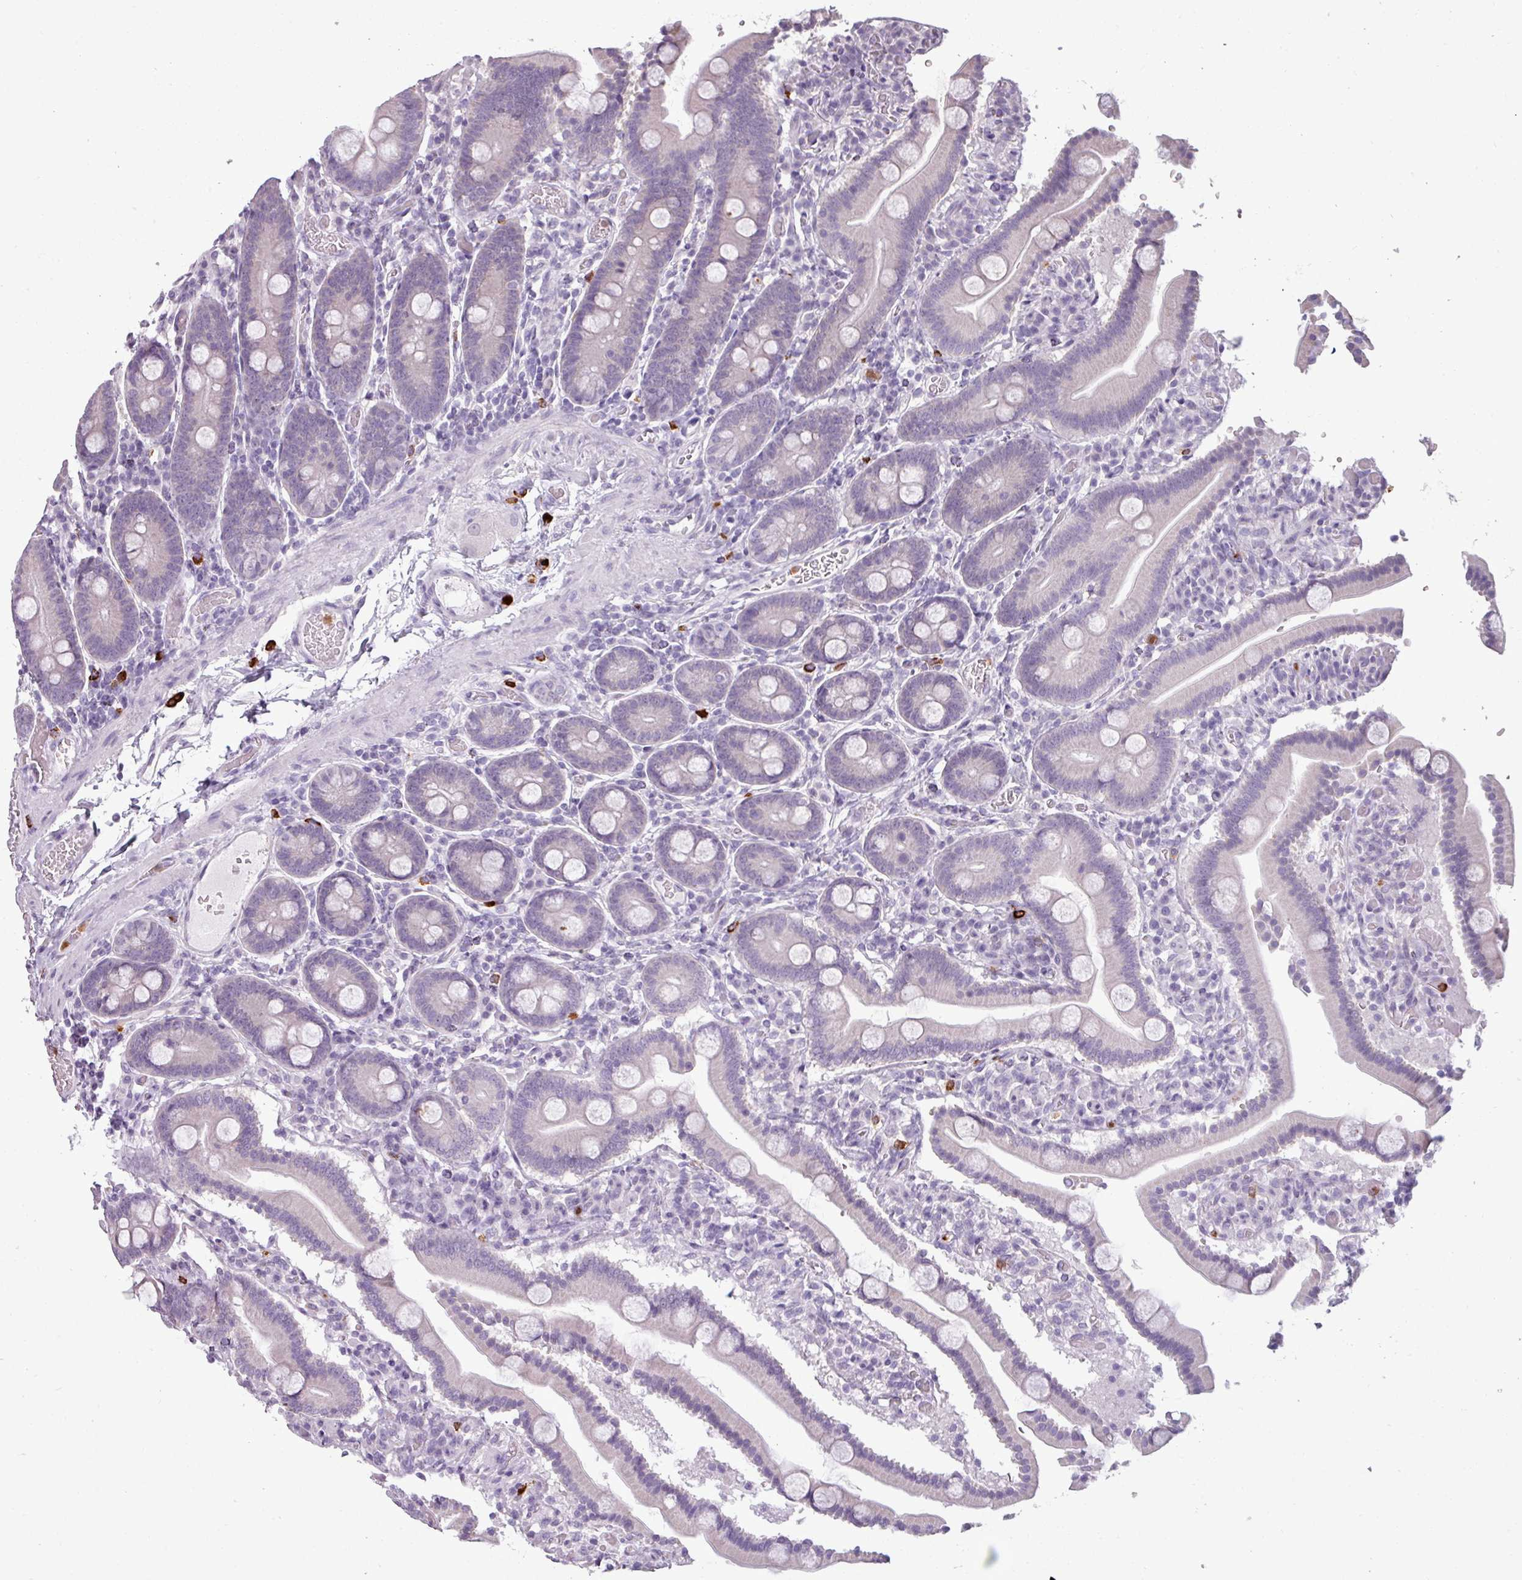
{"staining": {"intensity": "negative", "quantity": "none", "location": "none"}, "tissue": "duodenum", "cell_type": "Glandular cells", "image_type": "normal", "snomed": [{"axis": "morphology", "description": "Normal tissue, NOS"}, {"axis": "topography", "description": "Duodenum"}], "caption": "The photomicrograph shows no significant staining in glandular cells of duodenum. Brightfield microscopy of immunohistochemistry (IHC) stained with DAB (3,3'-diaminobenzidine) (brown) and hematoxylin (blue), captured at high magnification.", "gene": "TRIM39", "patient": {"sex": "male", "age": 55}}